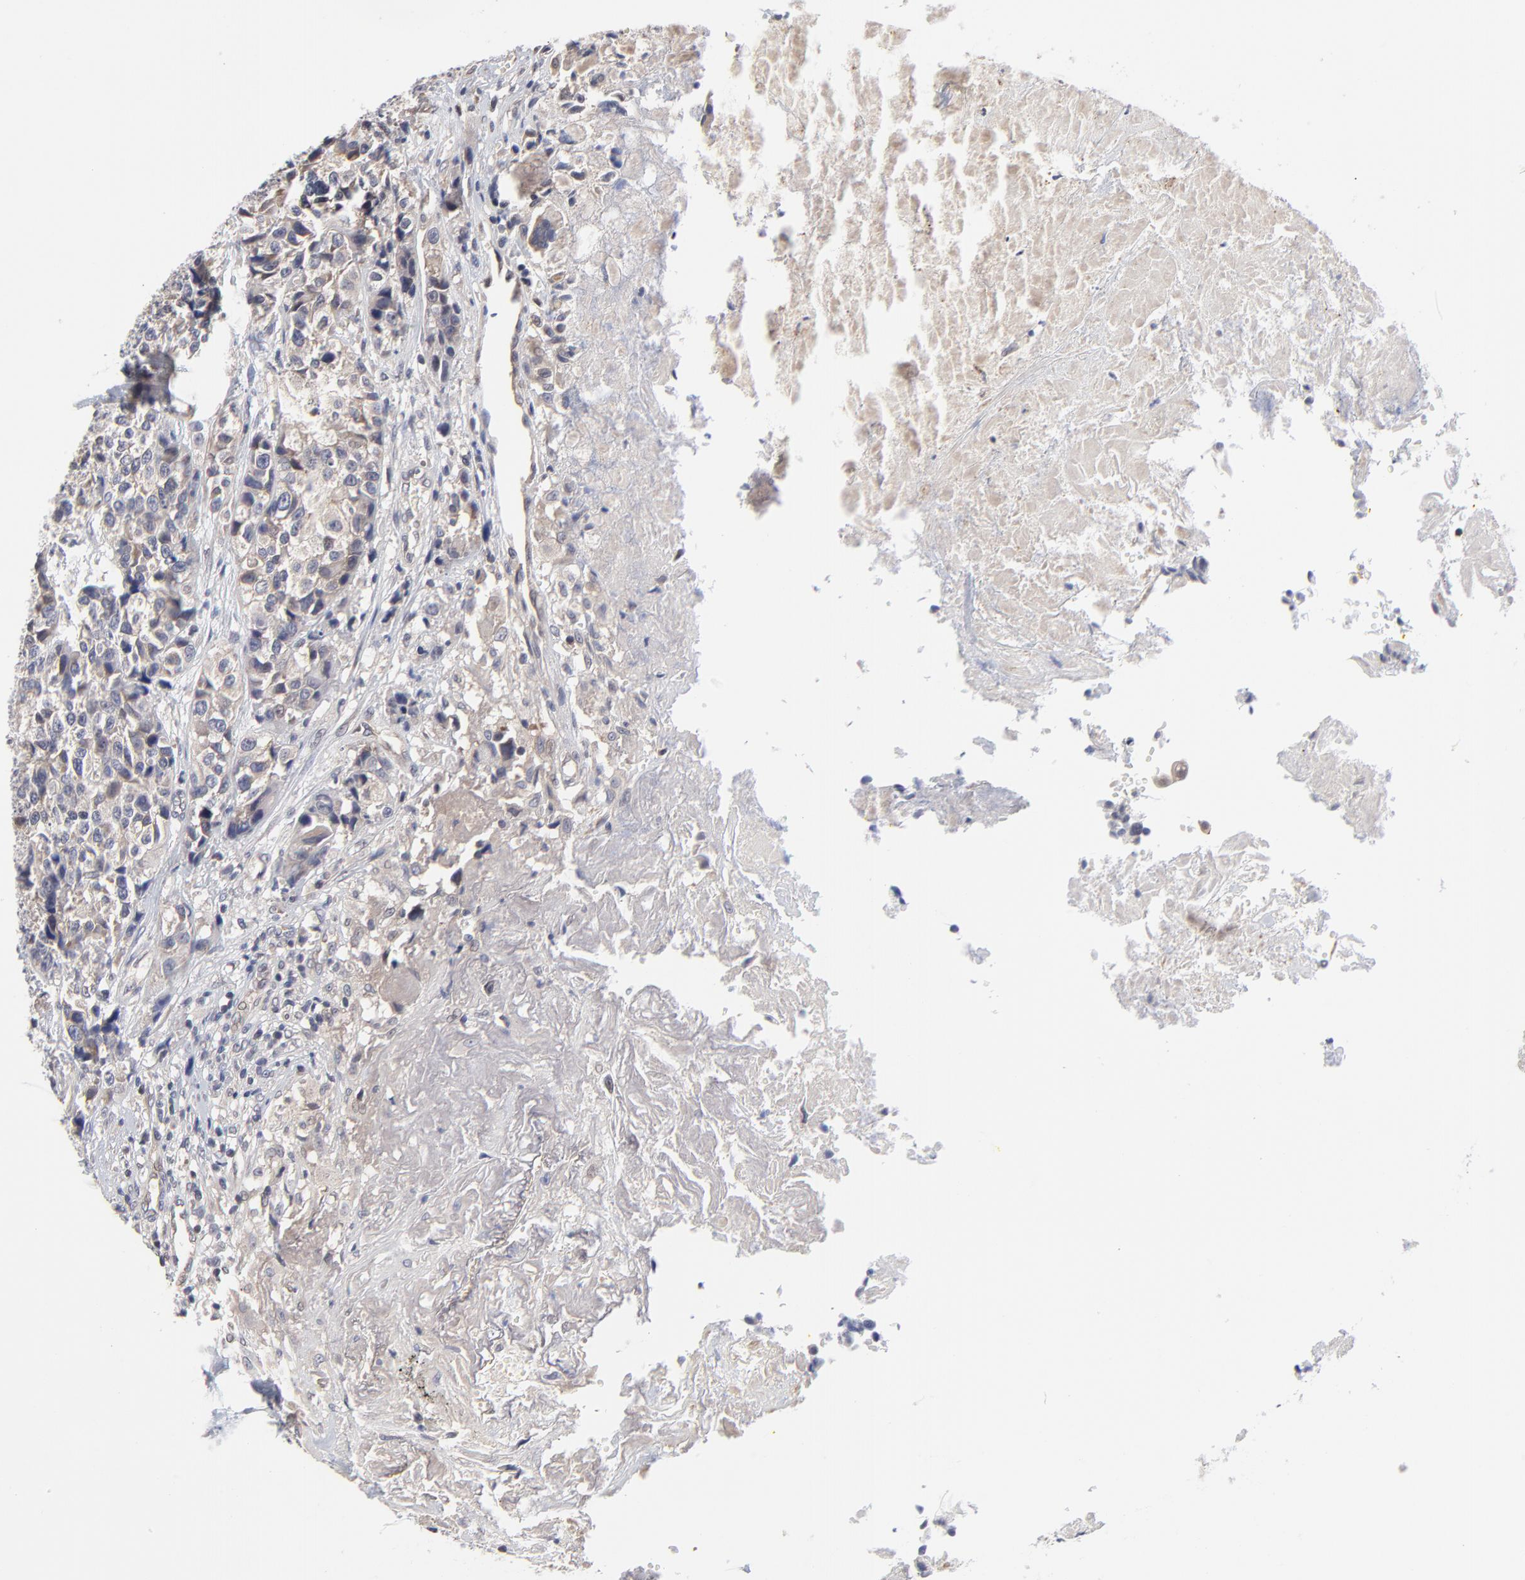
{"staining": {"intensity": "negative", "quantity": "none", "location": "none"}, "tissue": "urothelial cancer", "cell_type": "Tumor cells", "image_type": "cancer", "snomed": [{"axis": "morphology", "description": "Urothelial carcinoma, High grade"}, {"axis": "topography", "description": "Urinary bladder"}], "caption": "High power microscopy histopathology image of an IHC micrograph of urothelial cancer, revealing no significant staining in tumor cells.", "gene": "ZNF157", "patient": {"sex": "female", "age": 81}}